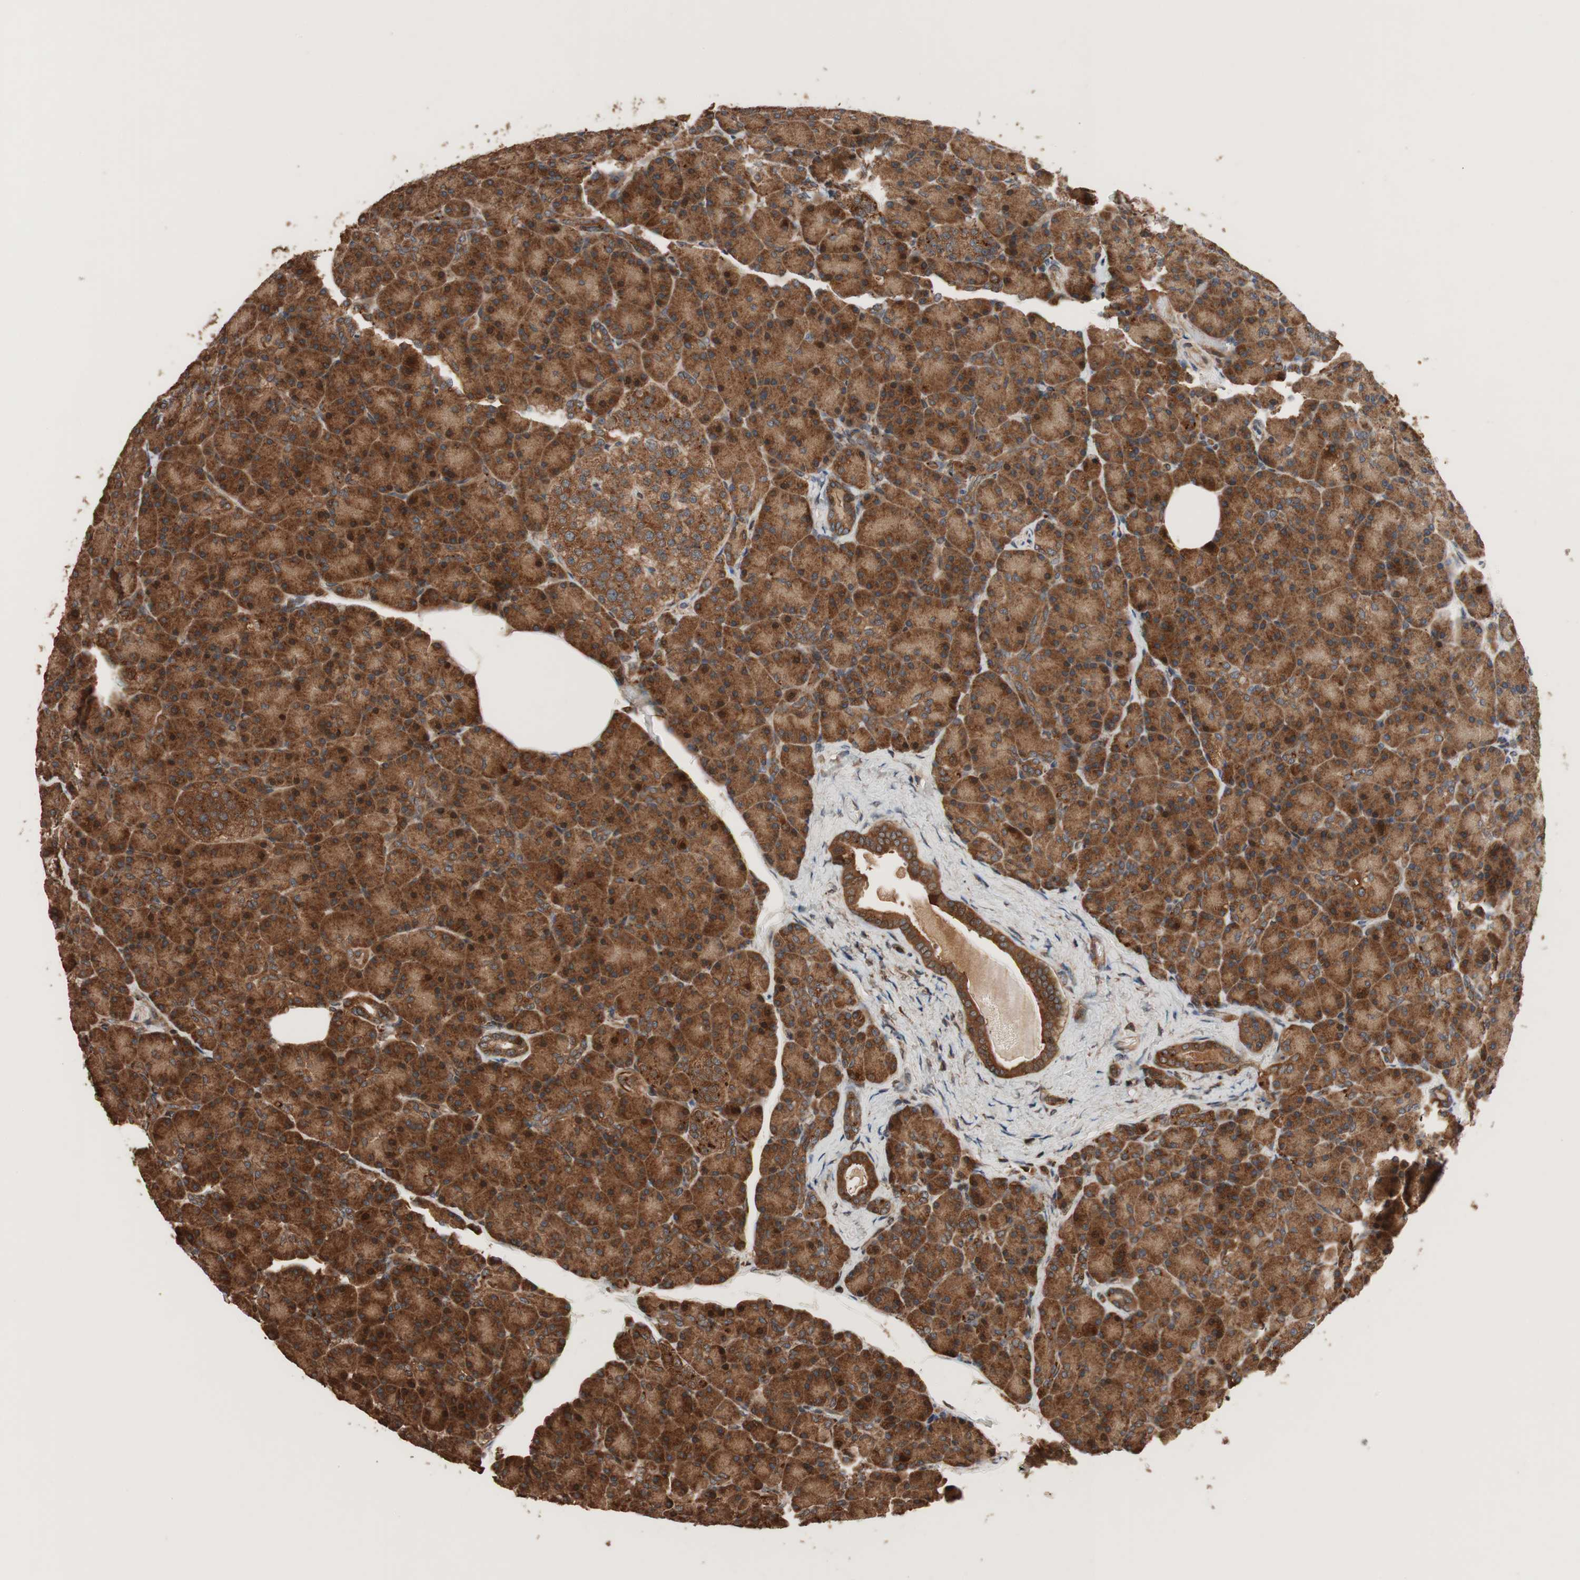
{"staining": {"intensity": "strong", "quantity": ">75%", "location": "cytoplasmic/membranous"}, "tissue": "pancreas", "cell_type": "Exocrine glandular cells", "image_type": "normal", "snomed": [{"axis": "morphology", "description": "Normal tissue, NOS"}, {"axis": "topography", "description": "Pancreas"}], "caption": "A high-resolution micrograph shows IHC staining of unremarkable pancreas, which displays strong cytoplasmic/membranous positivity in about >75% of exocrine glandular cells.", "gene": "RAB1A", "patient": {"sex": "female", "age": 43}}